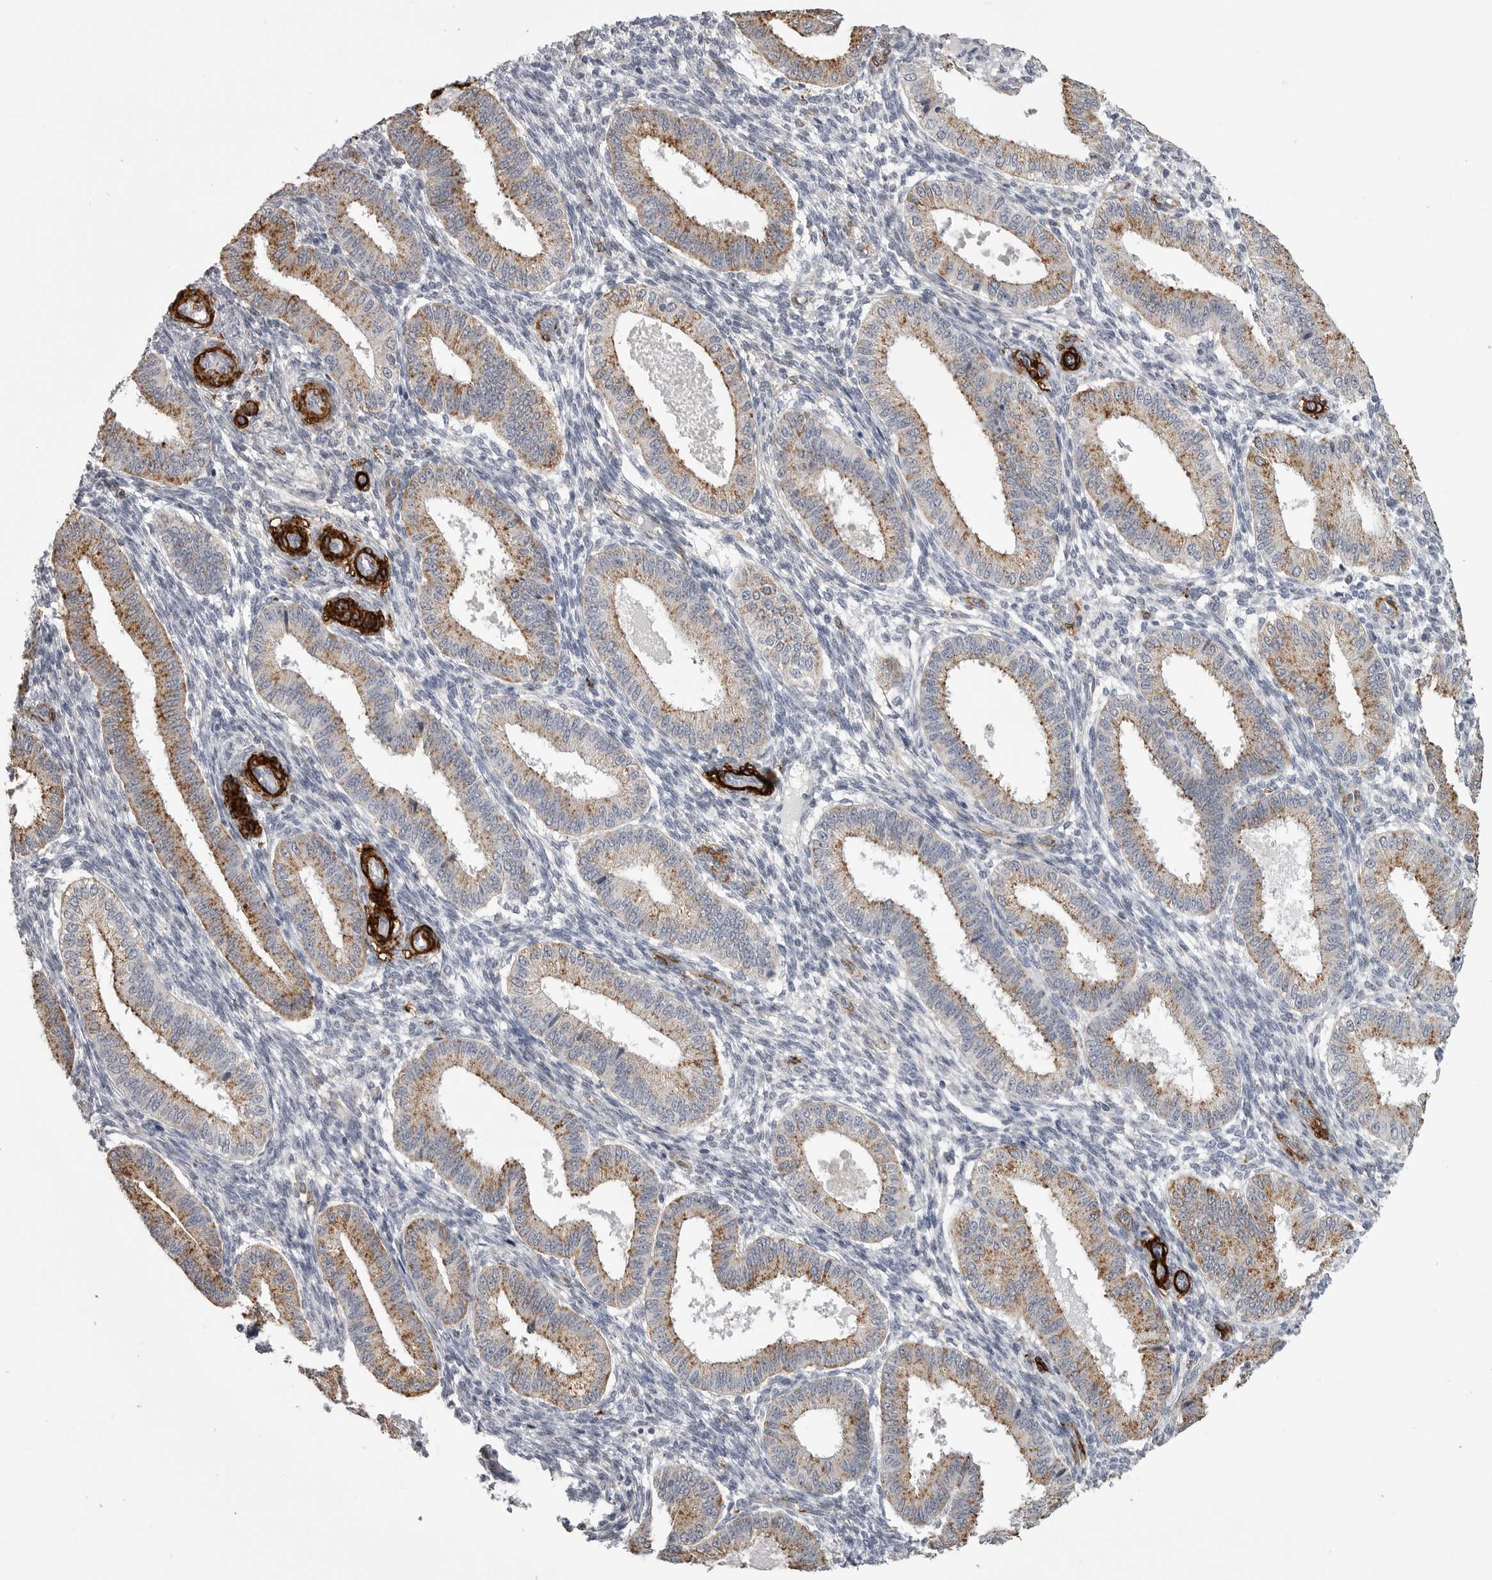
{"staining": {"intensity": "negative", "quantity": "none", "location": "none"}, "tissue": "endometrium", "cell_type": "Cells in endometrial stroma", "image_type": "normal", "snomed": [{"axis": "morphology", "description": "Normal tissue, NOS"}, {"axis": "topography", "description": "Endometrium"}], "caption": "High power microscopy histopathology image of an IHC image of benign endometrium, revealing no significant expression in cells in endometrial stroma.", "gene": "AOC3", "patient": {"sex": "female", "age": 39}}